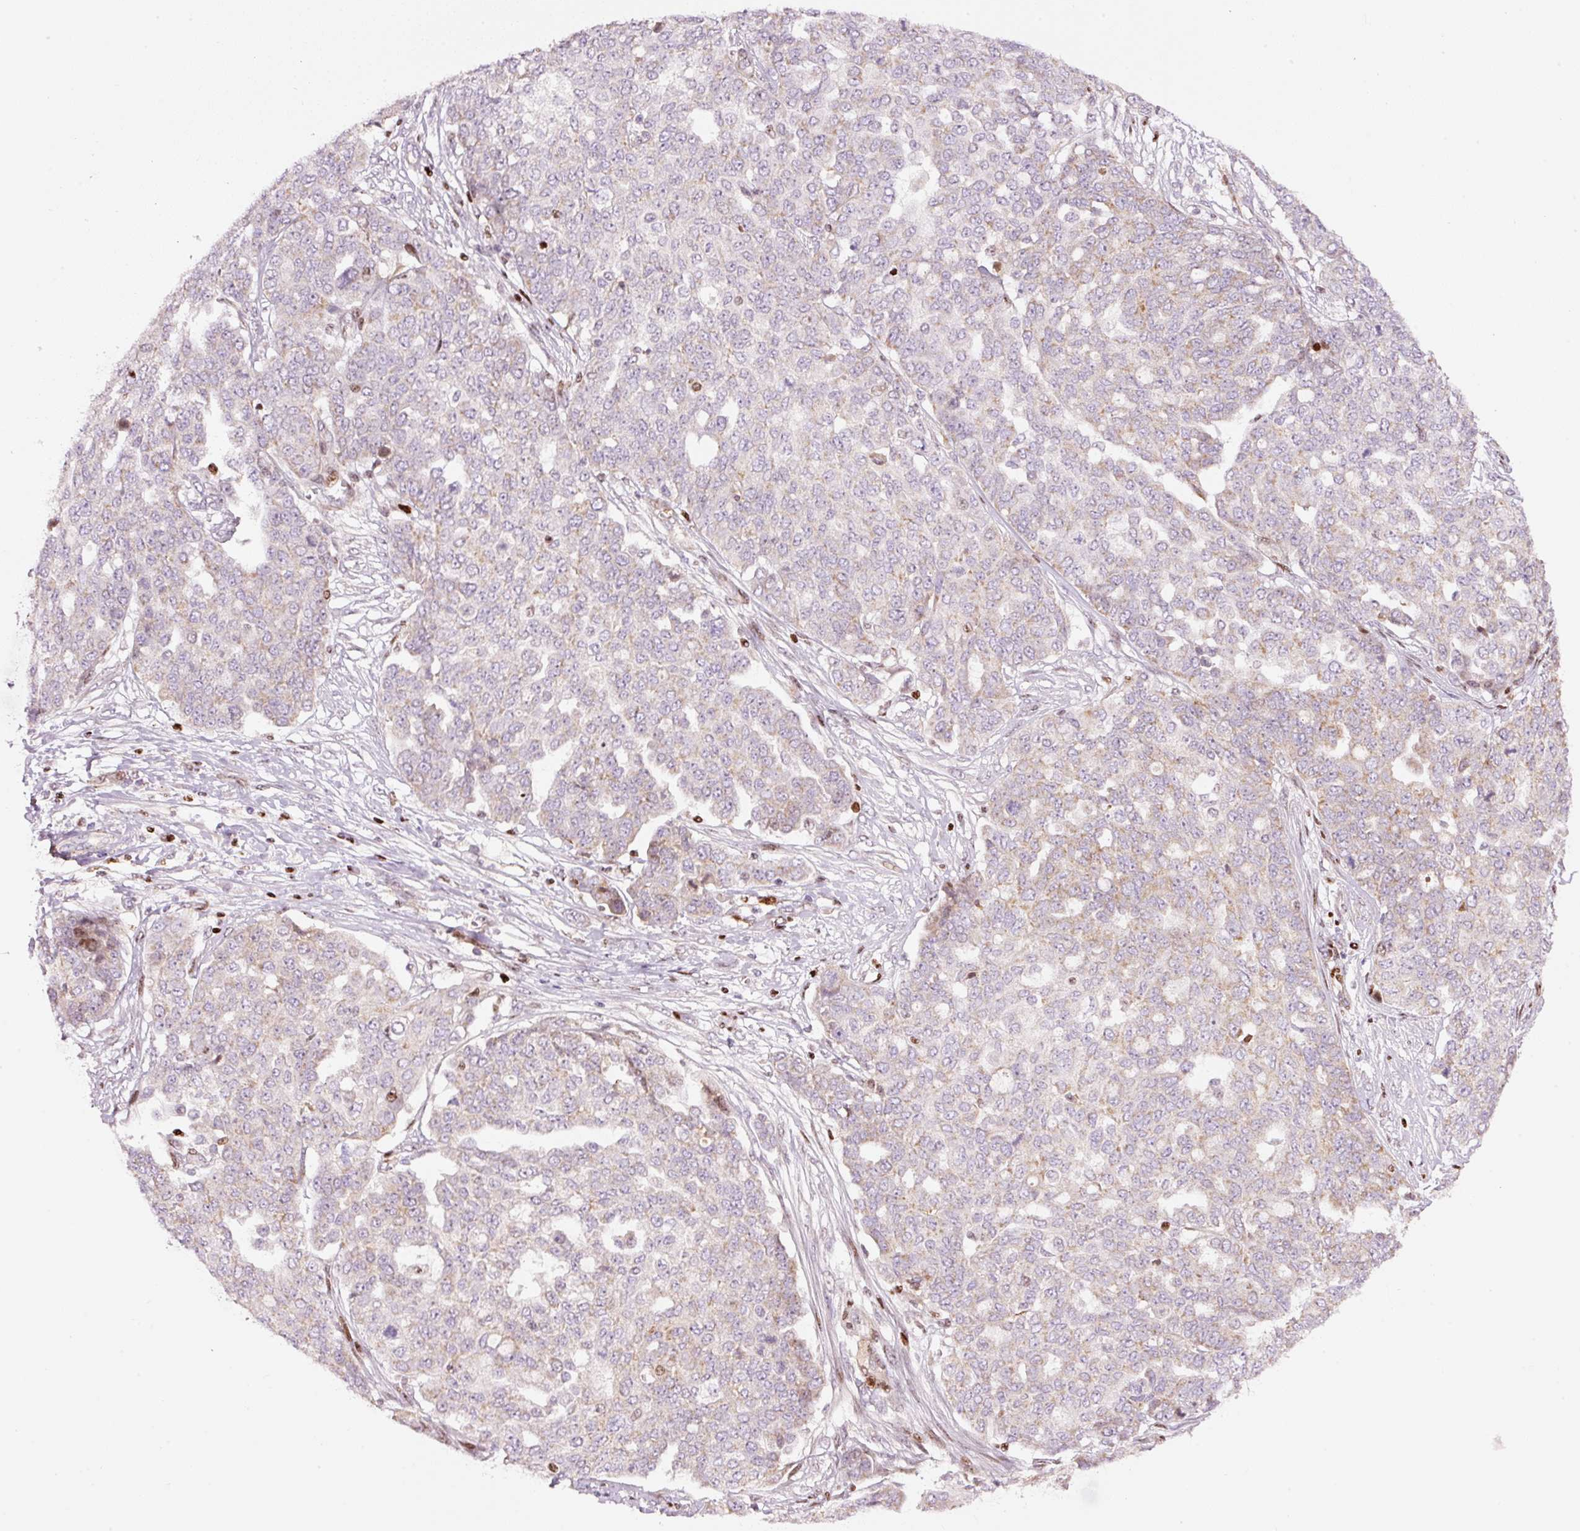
{"staining": {"intensity": "weak", "quantity": "25%-75%", "location": "cytoplasmic/membranous"}, "tissue": "ovarian cancer", "cell_type": "Tumor cells", "image_type": "cancer", "snomed": [{"axis": "morphology", "description": "Cystadenocarcinoma, serous, NOS"}, {"axis": "topography", "description": "Soft tissue"}, {"axis": "topography", "description": "Ovary"}], "caption": "The micrograph demonstrates a brown stain indicating the presence of a protein in the cytoplasmic/membranous of tumor cells in serous cystadenocarcinoma (ovarian).", "gene": "TMEM8B", "patient": {"sex": "female", "age": 57}}